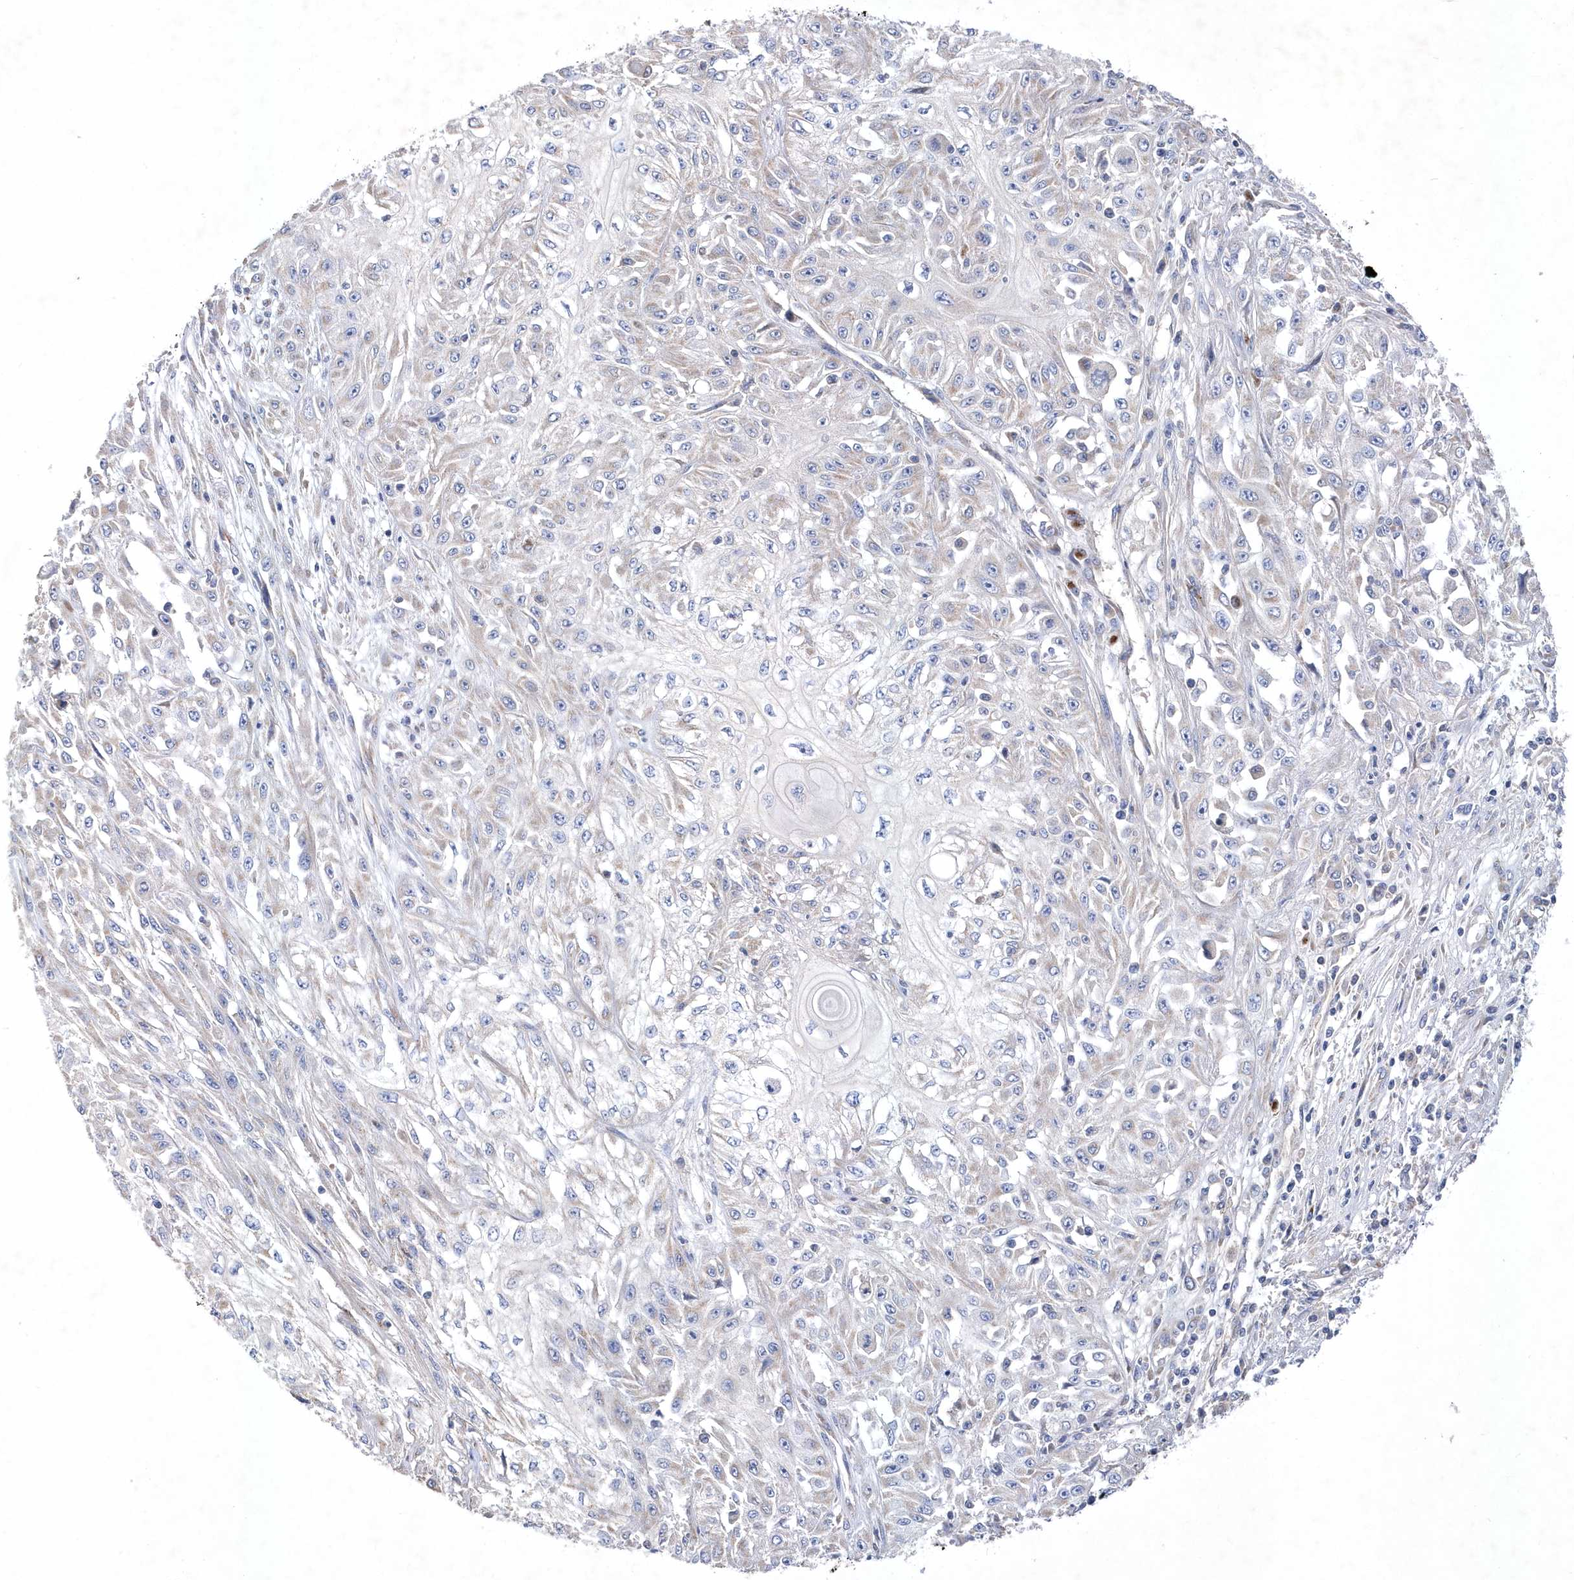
{"staining": {"intensity": "negative", "quantity": "none", "location": "none"}, "tissue": "skin cancer", "cell_type": "Tumor cells", "image_type": "cancer", "snomed": [{"axis": "morphology", "description": "Squamous cell carcinoma, NOS"}, {"axis": "morphology", "description": "Squamous cell carcinoma, metastatic, NOS"}, {"axis": "topography", "description": "Skin"}, {"axis": "topography", "description": "Lymph node"}], "caption": "DAB (3,3'-diaminobenzidine) immunohistochemical staining of human skin cancer exhibits no significant expression in tumor cells.", "gene": "METTL8", "patient": {"sex": "male", "age": 75}}